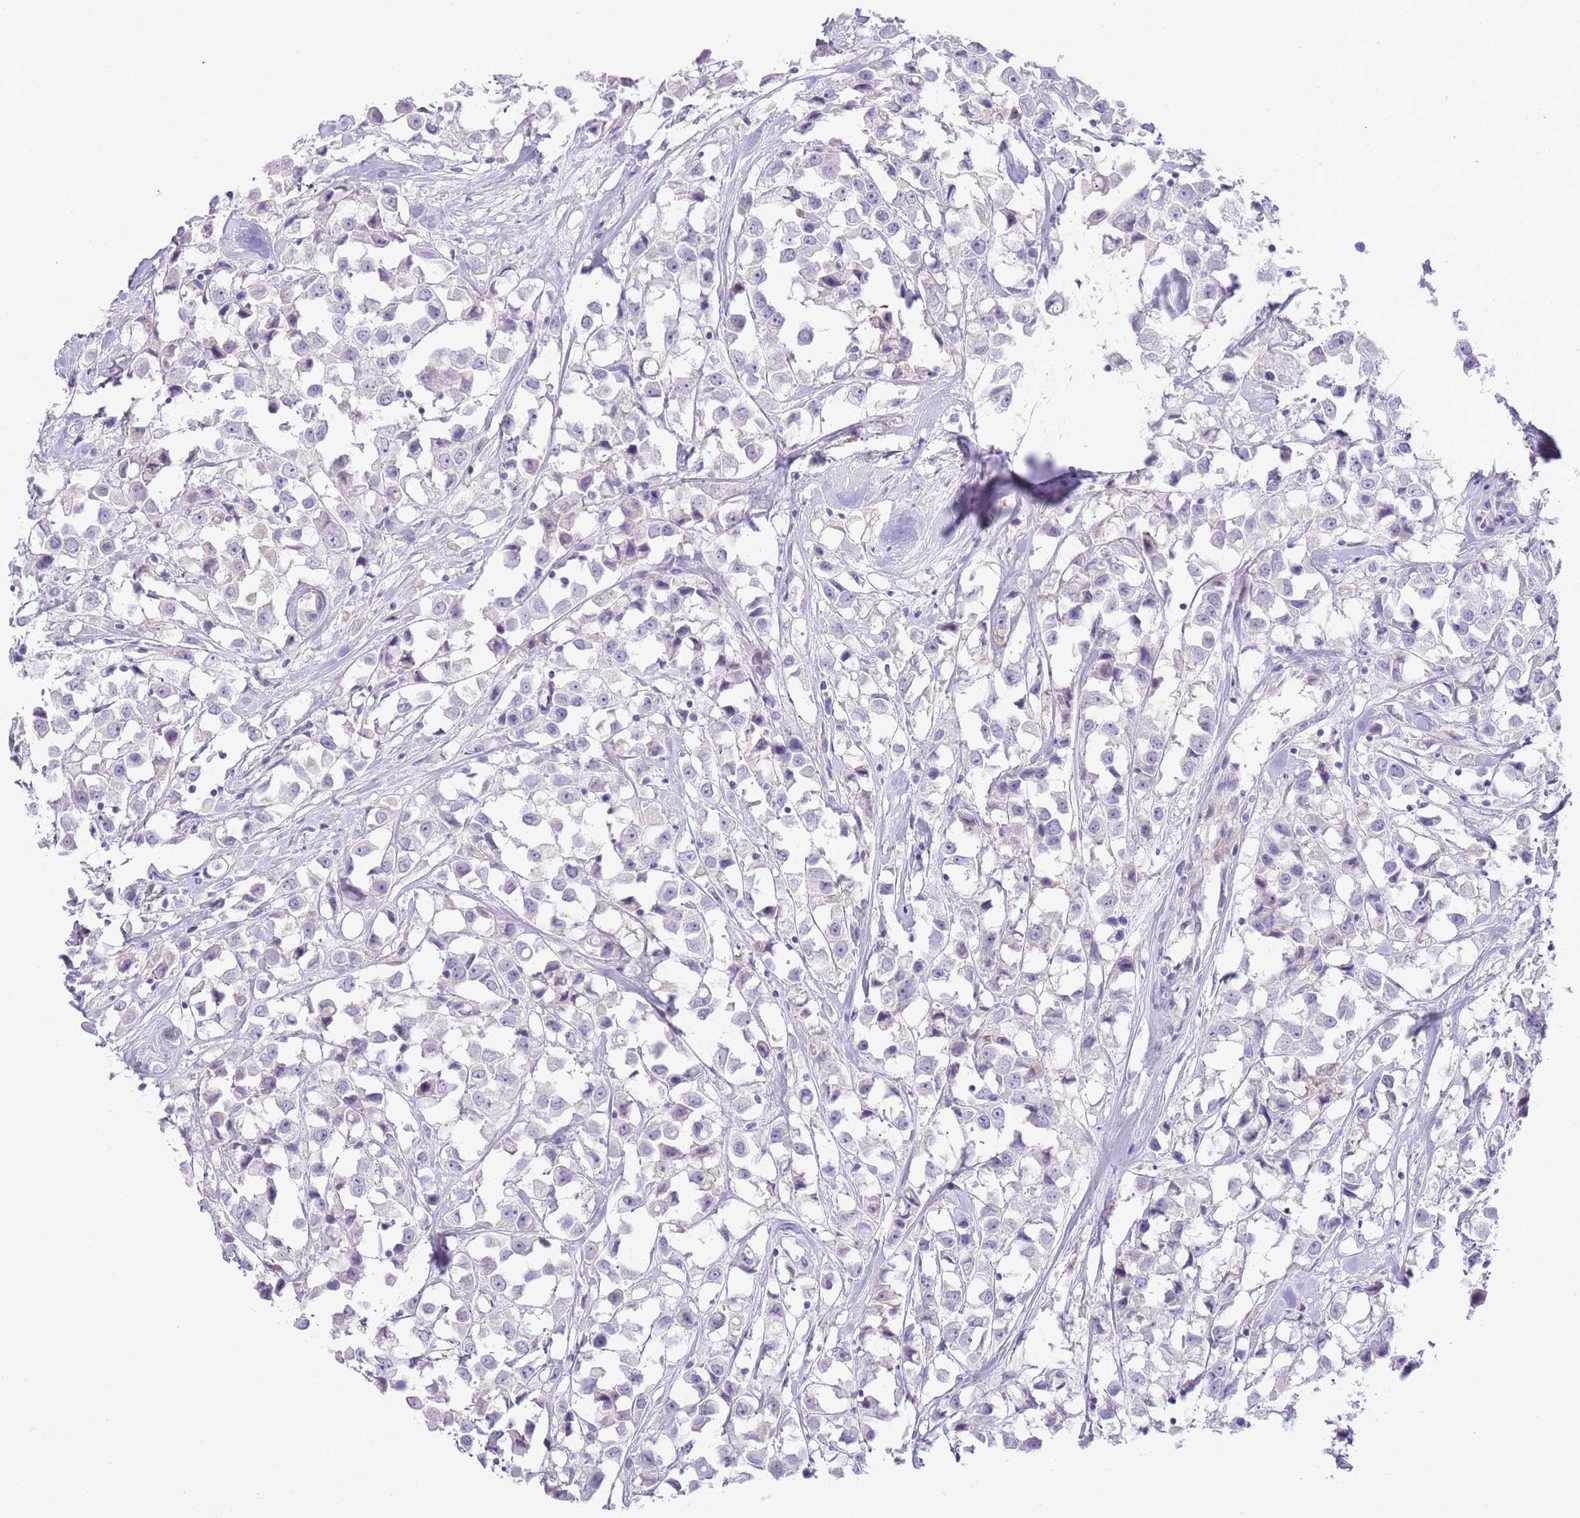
{"staining": {"intensity": "negative", "quantity": "none", "location": "none"}, "tissue": "breast cancer", "cell_type": "Tumor cells", "image_type": "cancer", "snomed": [{"axis": "morphology", "description": "Duct carcinoma"}, {"axis": "topography", "description": "Breast"}], "caption": "High magnification brightfield microscopy of breast infiltrating ductal carcinoma stained with DAB (3,3'-diaminobenzidine) (brown) and counterstained with hematoxylin (blue): tumor cells show no significant staining.", "gene": "ZC4H2", "patient": {"sex": "female", "age": 61}}